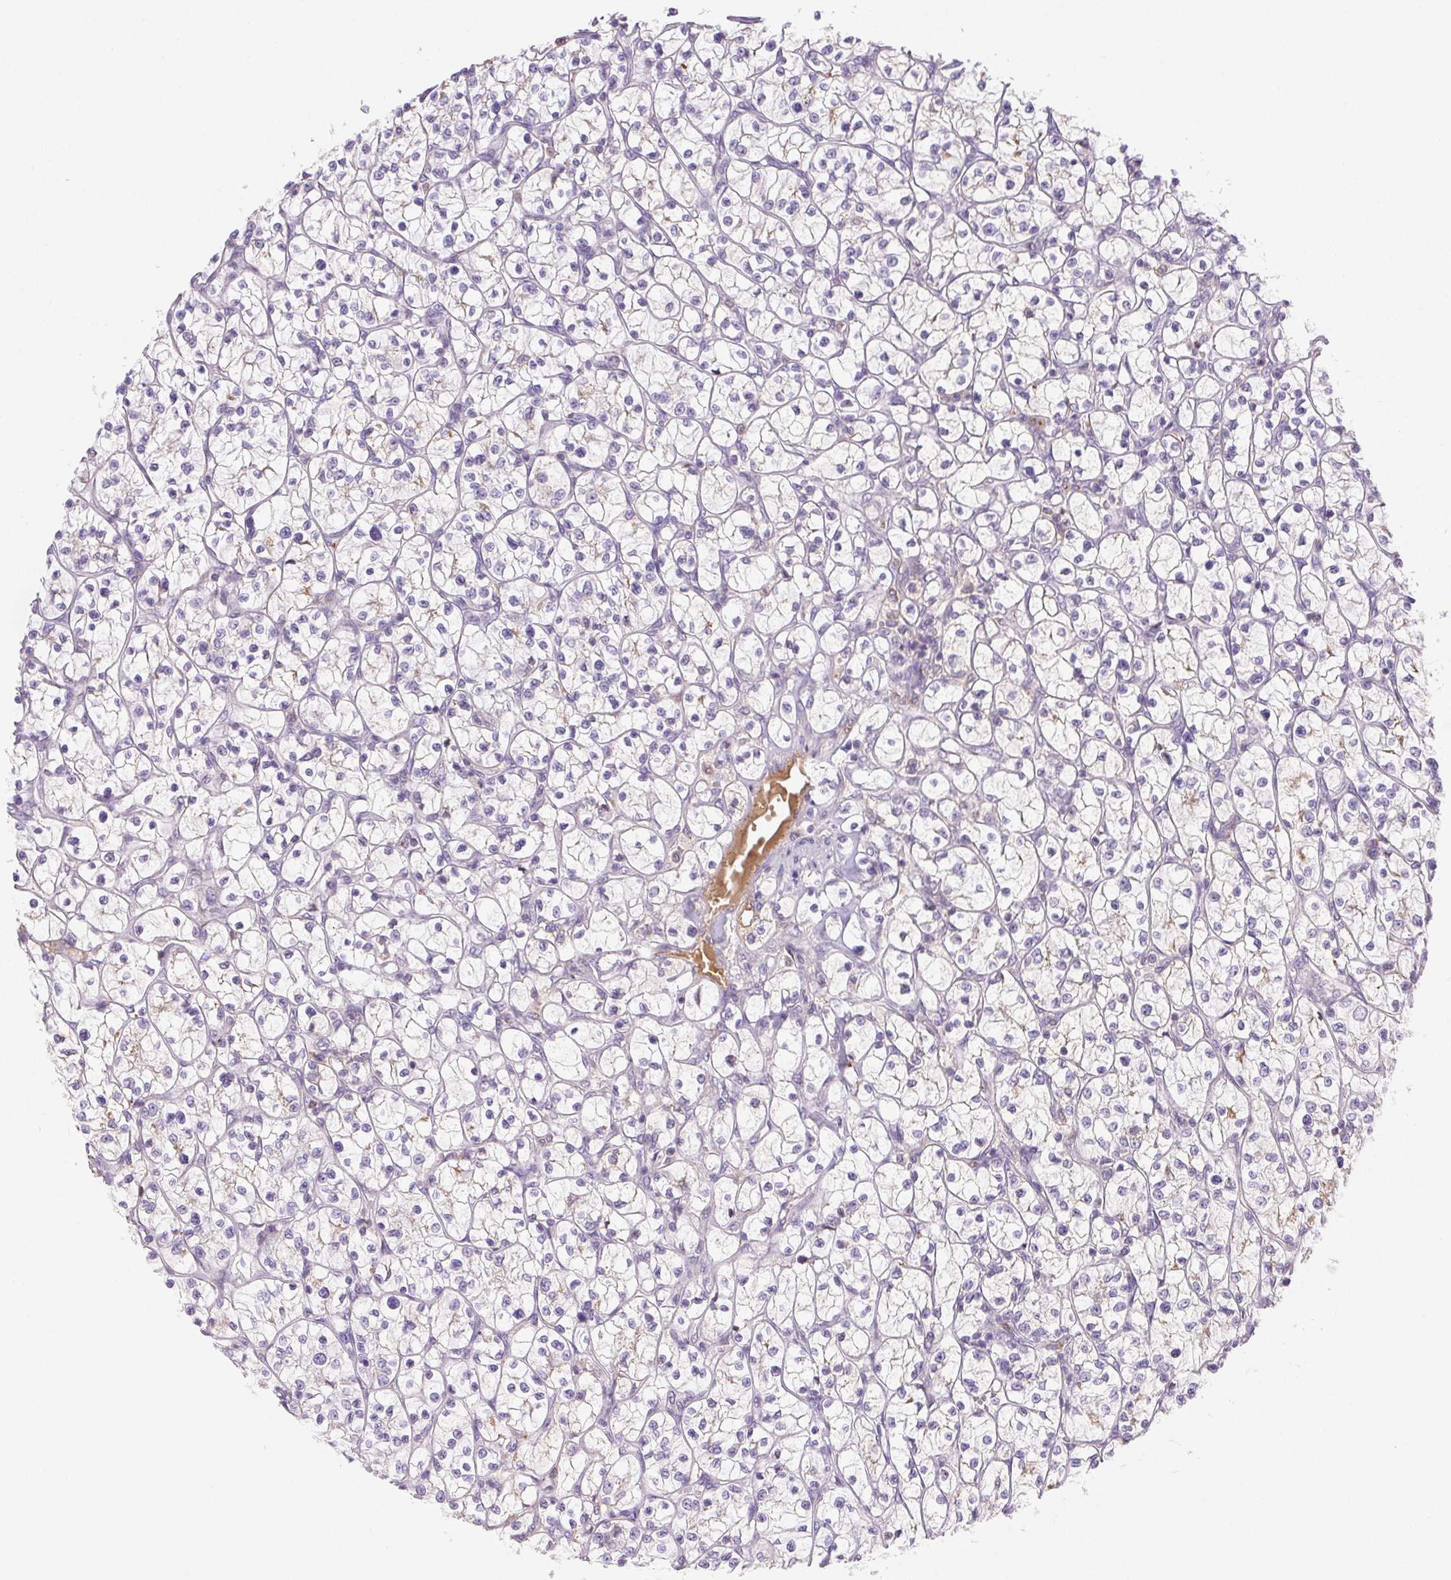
{"staining": {"intensity": "negative", "quantity": "none", "location": "none"}, "tissue": "renal cancer", "cell_type": "Tumor cells", "image_type": "cancer", "snomed": [{"axis": "morphology", "description": "Adenocarcinoma, NOS"}, {"axis": "topography", "description": "Kidney"}], "caption": "Human adenocarcinoma (renal) stained for a protein using IHC displays no staining in tumor cells.", "gene": "FGA", "patient": {"sex": "female", "age": 64}}